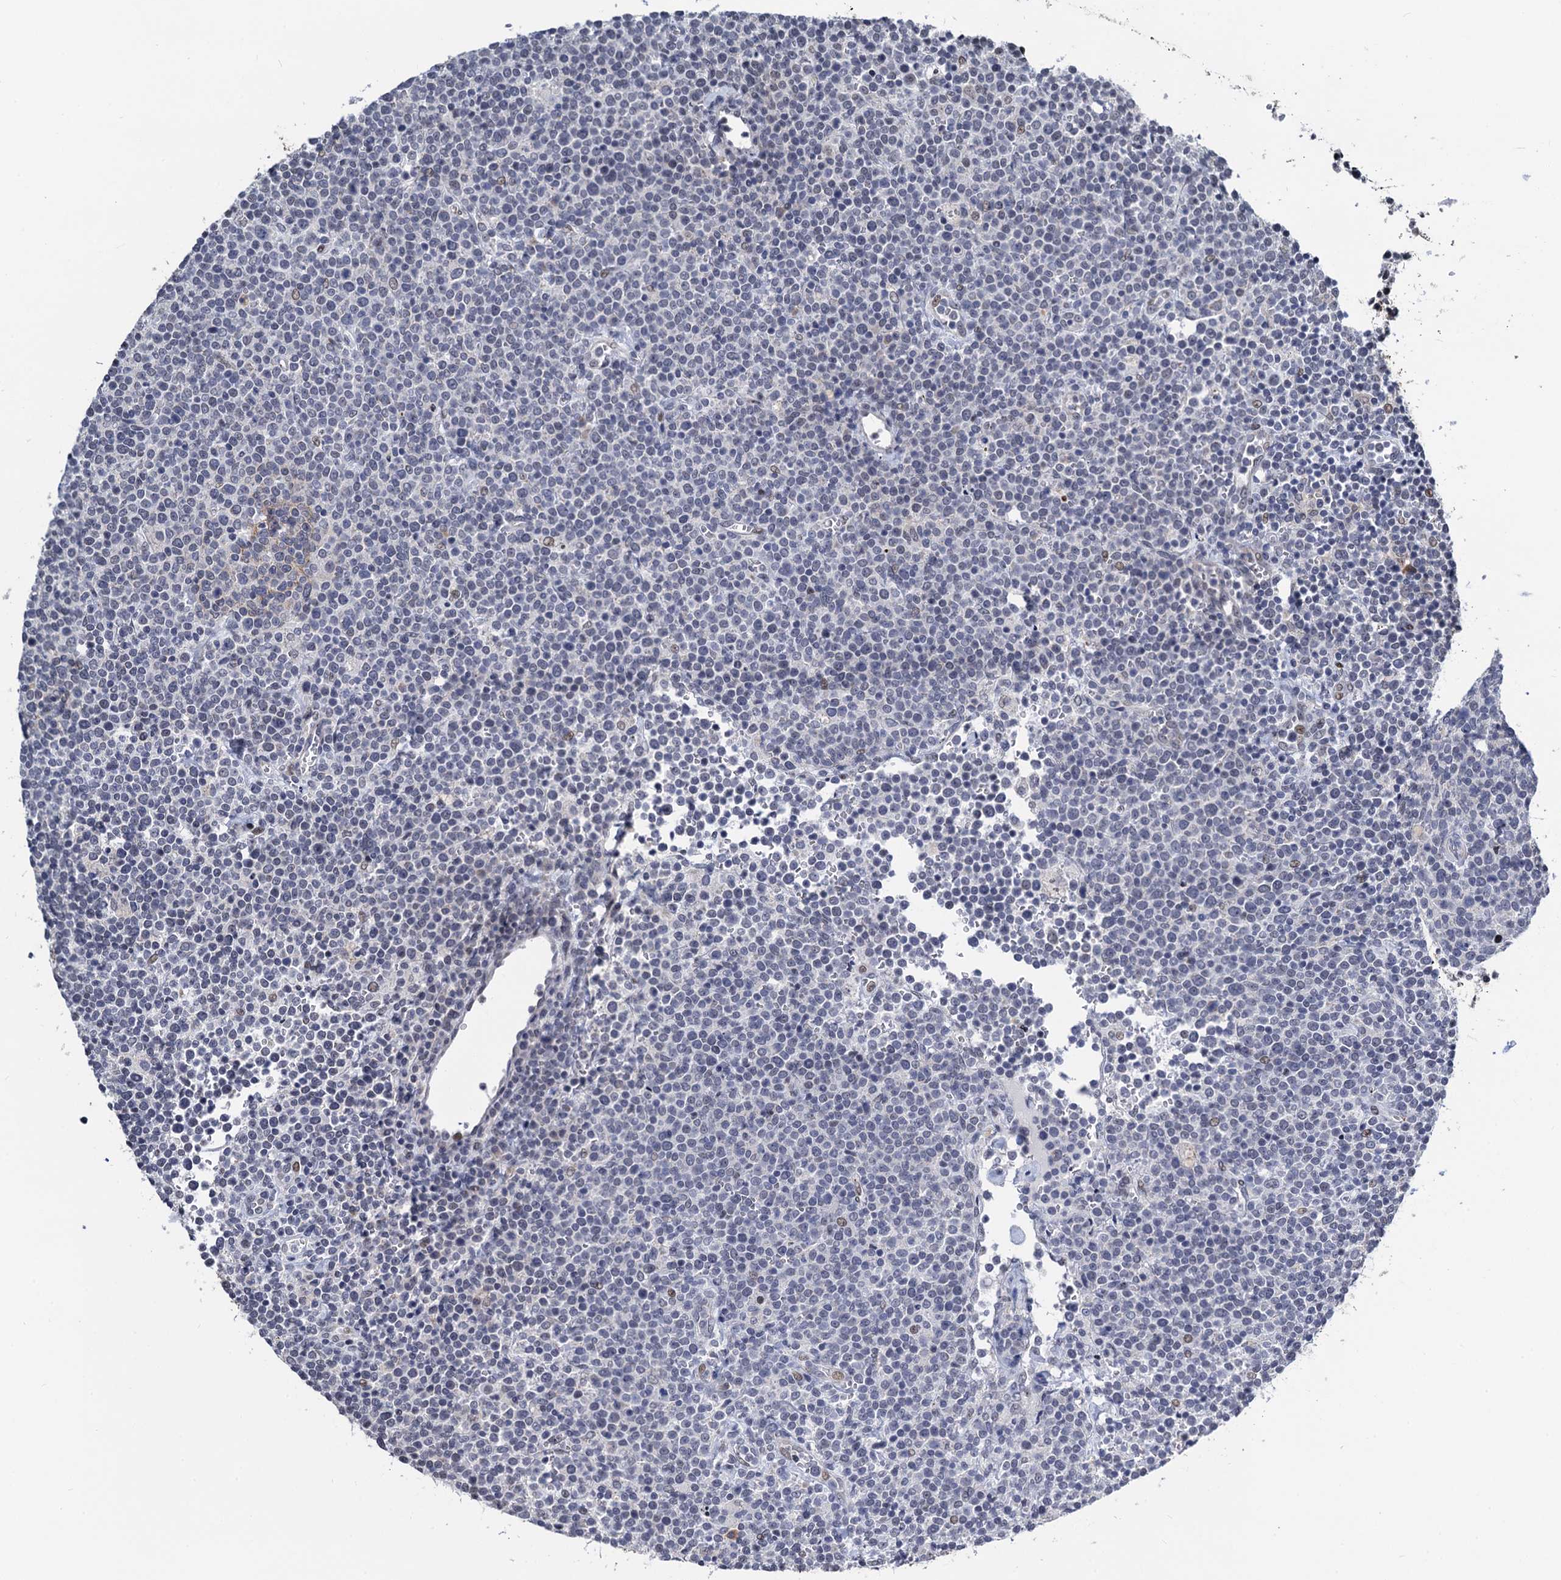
{"staining": {"intensity": "negative", "quantity": "none", "location": "none"}, "tissue": "lymphoma", "cell_type": "Tumor cells", "image_type": "cancer", "snomed": [{"axis": "morphology", "description": "Malignant lymphoma, non-Hodgkin's type, High grade"}, {"axis": "topography", "description": "Lymph node"}], "caption": "A high-resolution photomicrograph shows IHC staining of lymphoma, which shows no significant staining in tumor cells.", "gene": "FAM222A", "patient": {"sex": "male", "age": 61}}